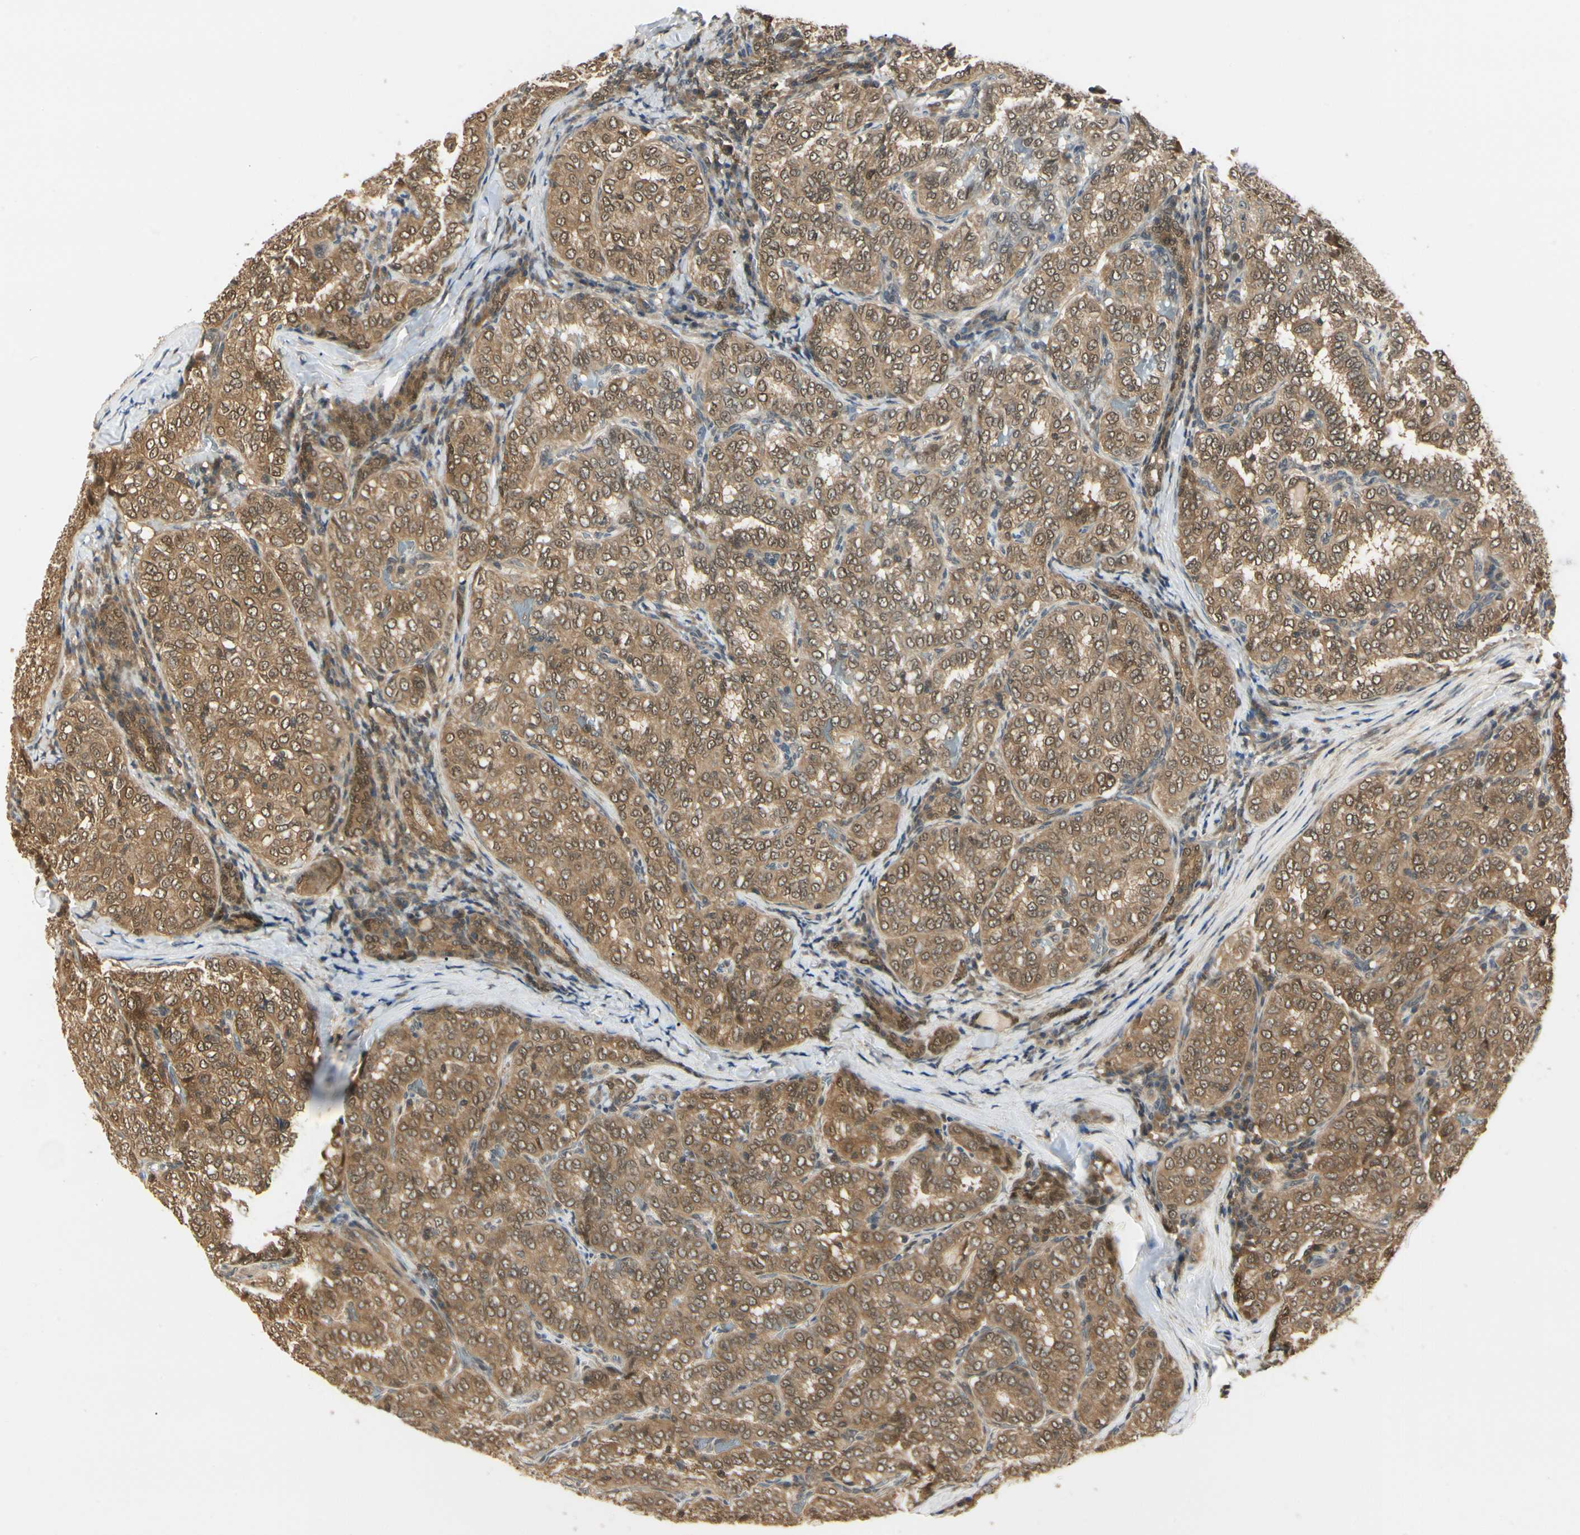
{"staining": {"intensity": "moderate", "quantity": ">75%", "location": "cytoplasmic/membranous,nuclear"}, "tissue": "thyroid cancer", "cell_type": "Tumor cells", "image_type": "cancer", "snomed": [{"axis": "morphology", "description": "Normal tissue, NOS"}, {"axis": "morphology", "description": "Papillary adenocarcinoma, NOS"}, {"axis": "topography", "description": "Thyroid gland"}], "caption": "Thyroid papillary adenocarcinoma stained with a protein marker reveals moderate staining in tumor cells.", "gene": "UBE2Z", "patient": {"sex": "female", "age": 30}}